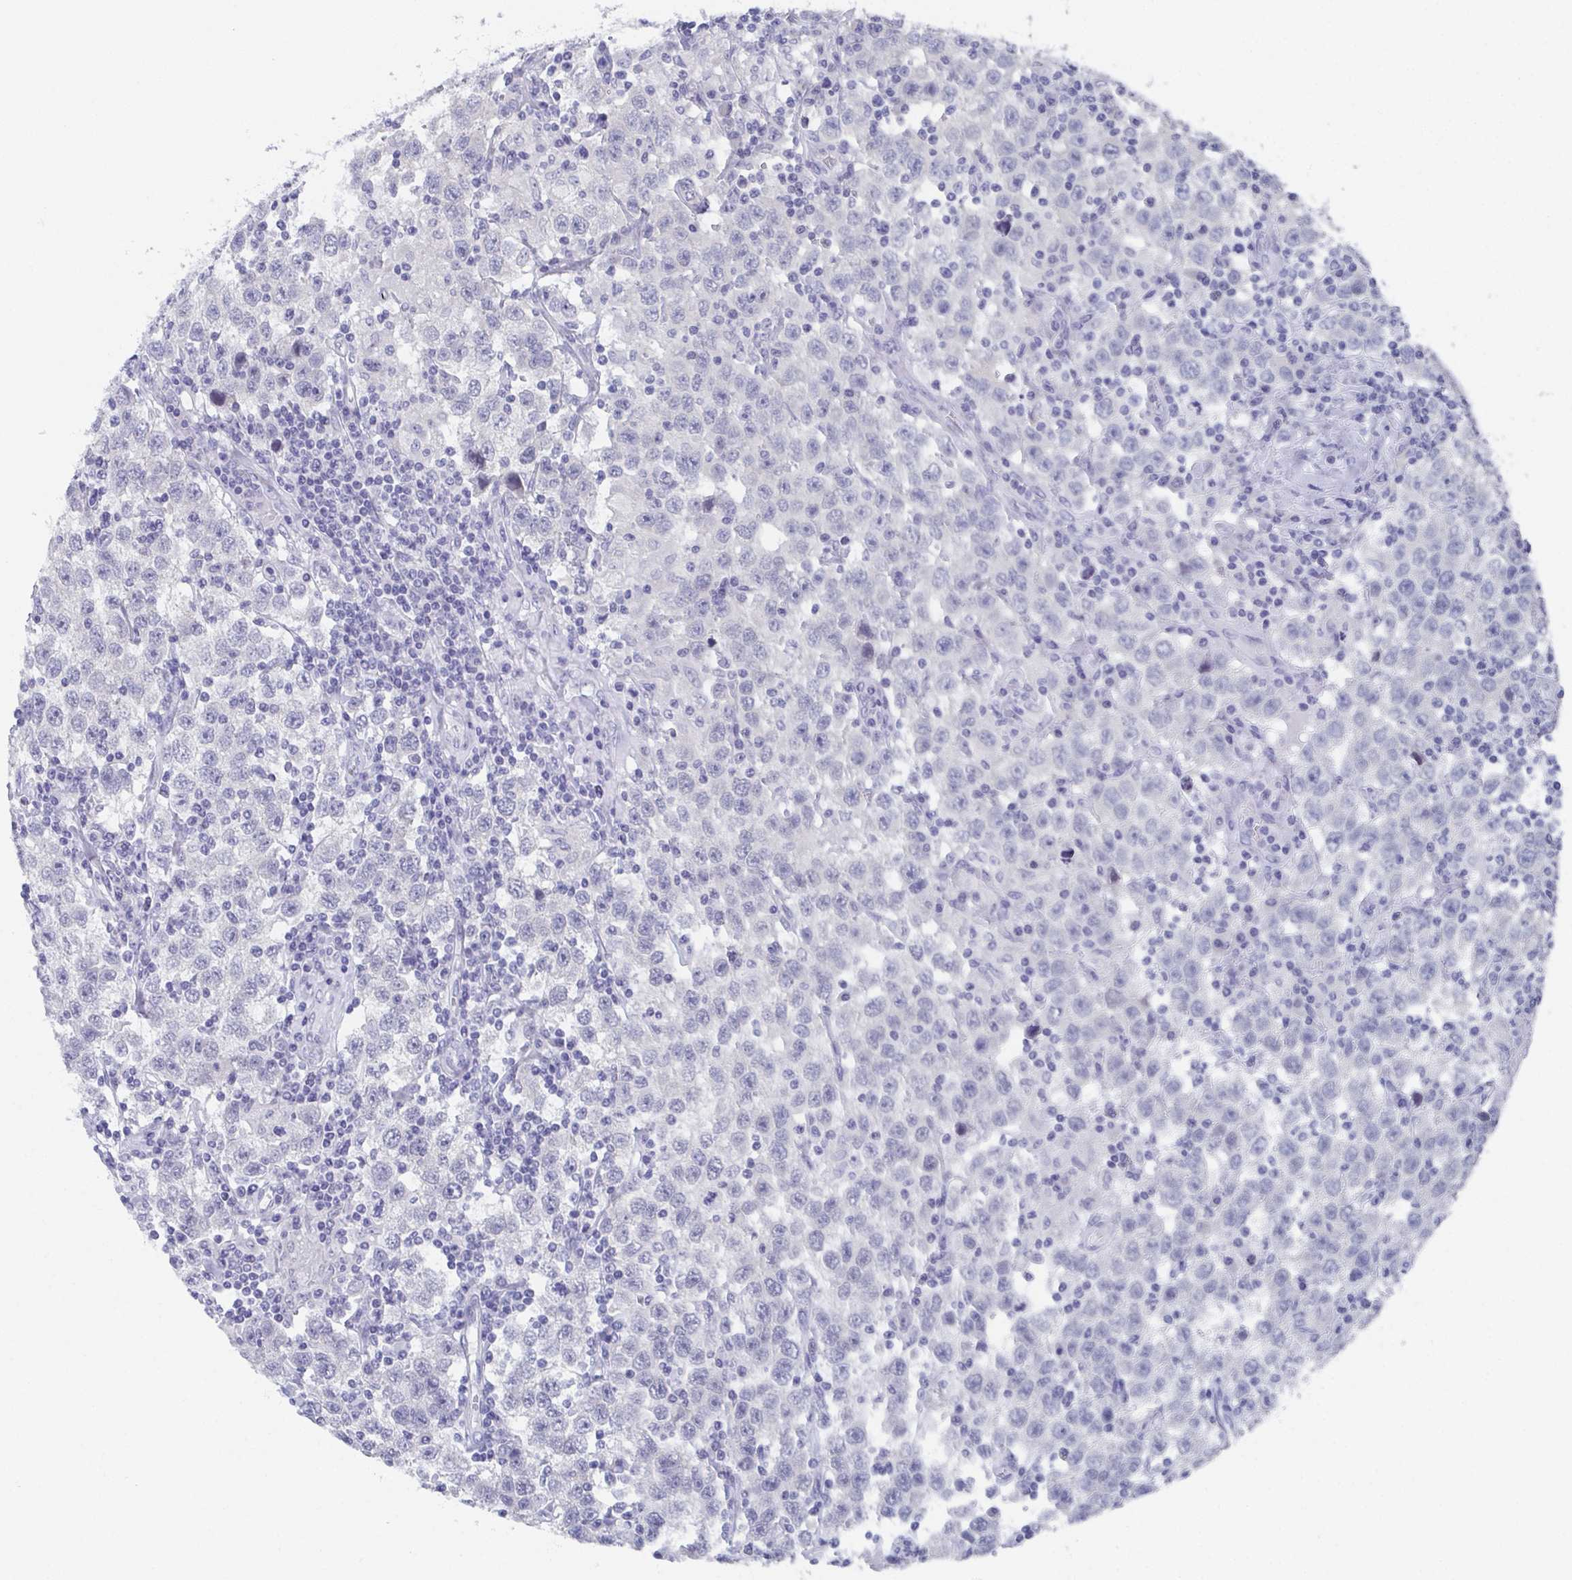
{"staining": {"intensity": "negative", "quantity": "none", "location": "none"}, "tissue": "testis cancer", "cell_type": "Tumor cells", "image_type": "cancer", "snomed": [{"axis": "morphology", "description": "Seminoma, NOS"}, {"axis": "topography", "description": "Testis"}], "caption": "Immunohistochemistry (IHC) of testis cancer exhibits no staining in tumor cells.", "gene": "DYDC2", "patient": {"sex": "male", "age": 41}}